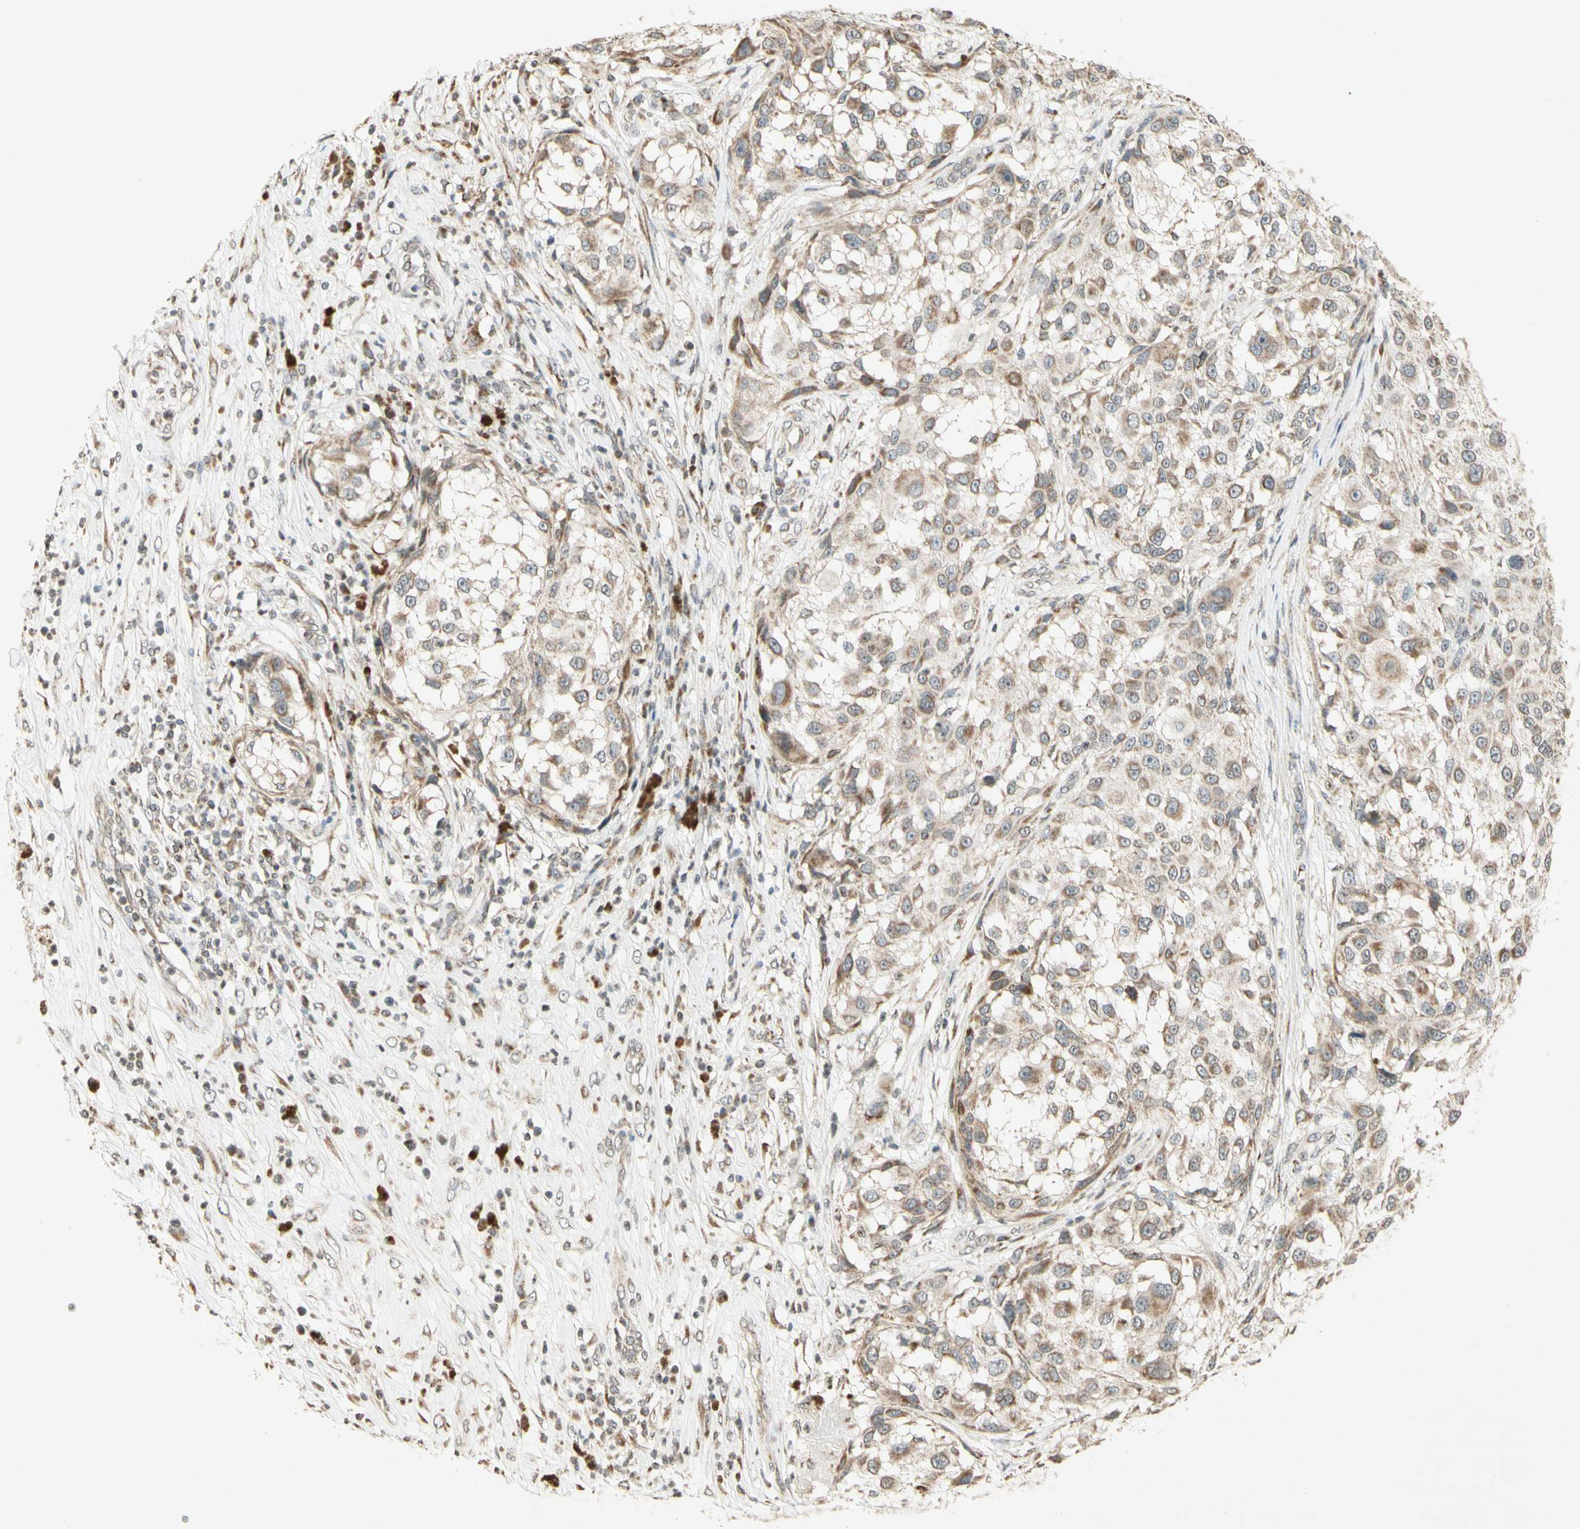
{"staining": {"intensity": "weak", "quantity": "25%-75%", "location": "cytoplasmic/membranous"}, "tissue": "melanoma", "cell_type": "Tumor cells", "image_type": "cancer", "snomed": [{"axis": "morphology", "description": "Necrosis, NOS"}, {"axis": "morphology", "description": "Malignant melanoma, NOS"}, {"axis": "topography", "description": "Skin"}], "caption": "Protein expression analysis of human melanoma reveals weak cytoplasmic/membranous positivity in approximately 25%-75% of tumor cells. (Brightfield microscopy of DAB IHC at high magnification).", "gene": "CCNI", "patient": {"sex": "female", "age": 87}}